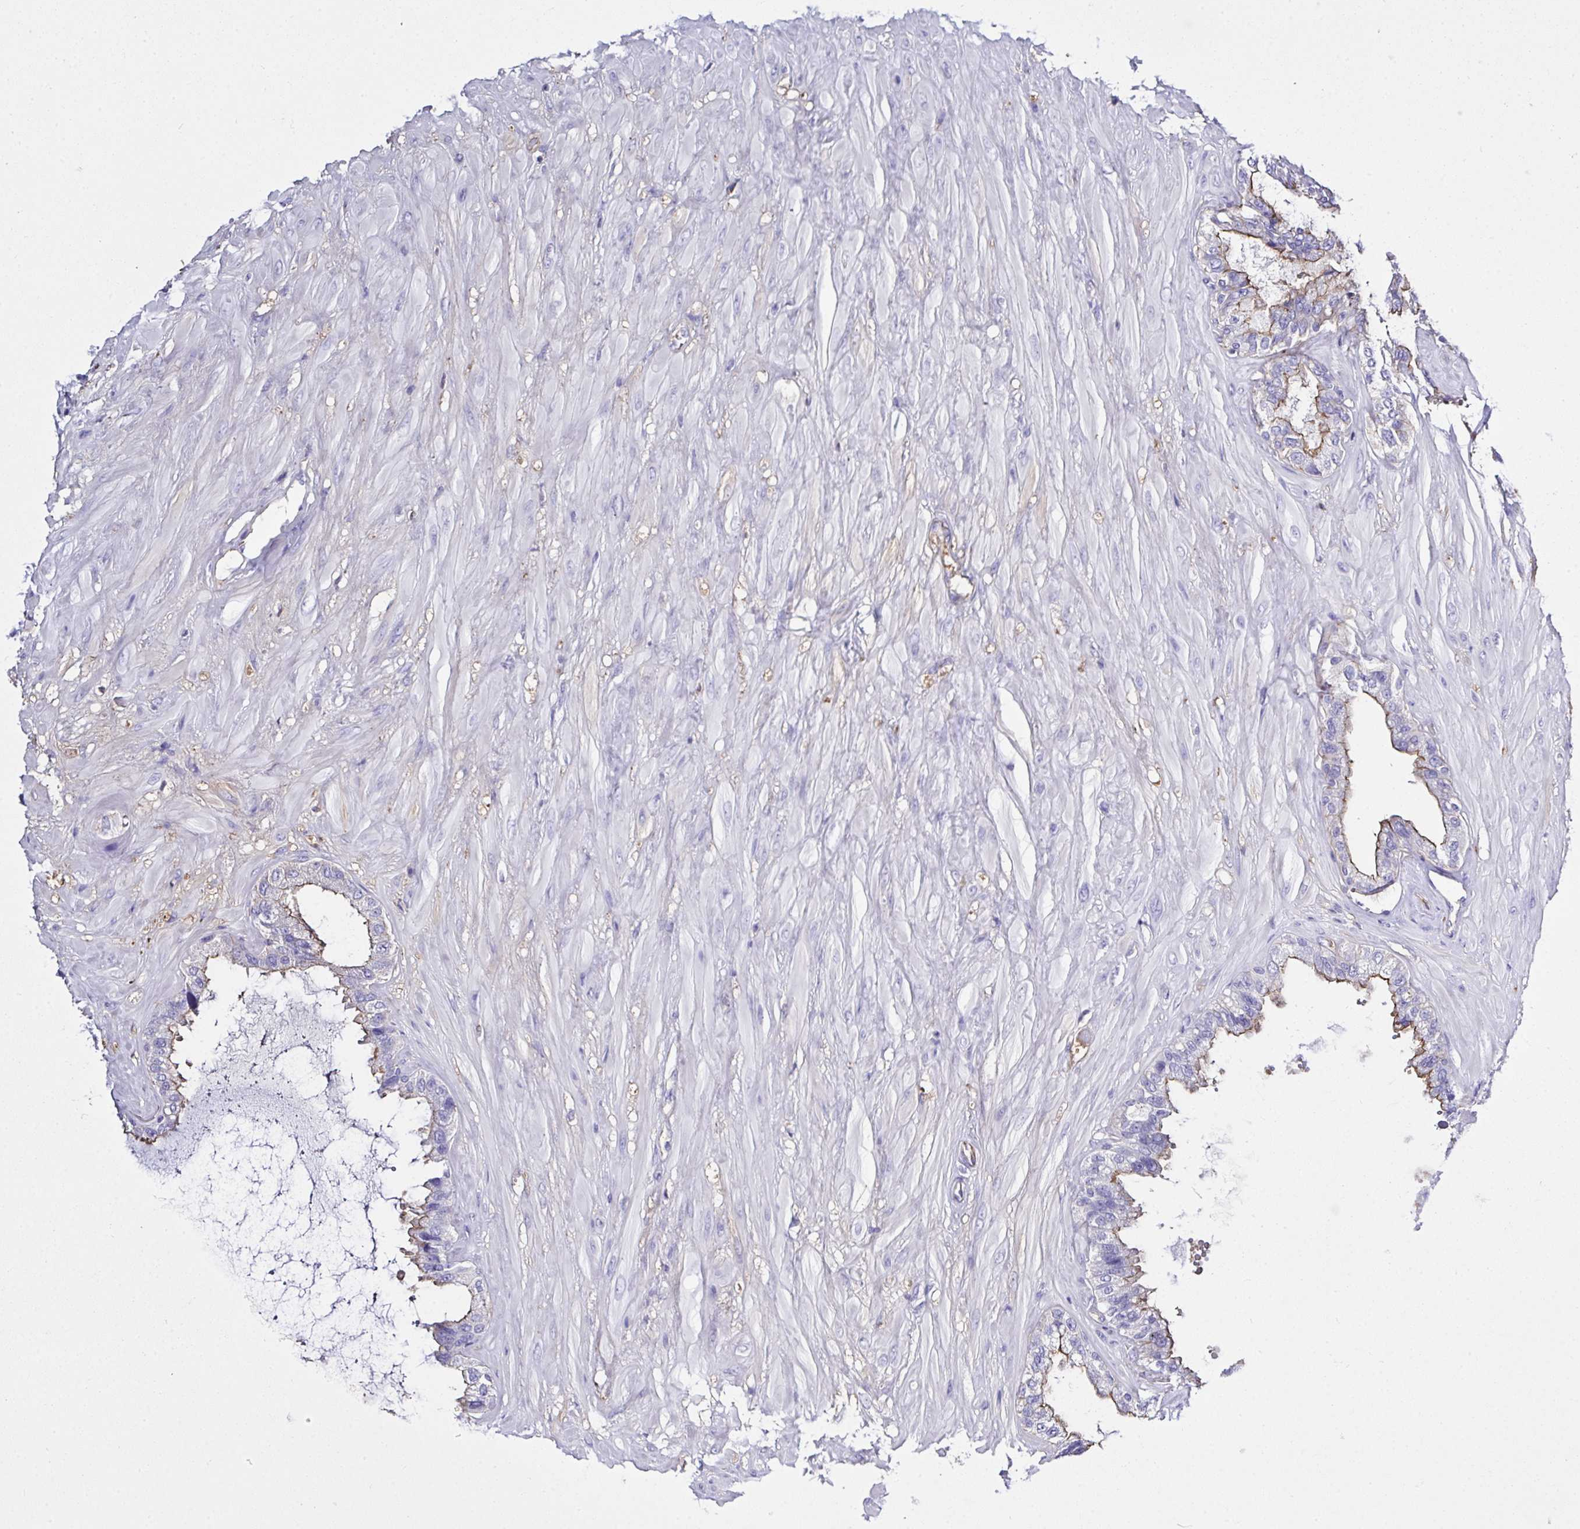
{"staining": {"intensity": "moderate", "quantity": "25%-75%", "location": "cytoplasmic/membranous"}, "tissue": "seminal vesicle", "cell_type": "Glandular cells", "image_type": "normal", "snomed": [{"axis": "morphology", "description": "Normal tissue, NOS"}, {"axis": "topography", "description": "Seminal veicle"}, {"axis": "topography", "description": "Peripheral nerve tissue"}], "caption": "A brown stain shows moderate cytoplasmic/membranous positivity of a protein in glandular cells of normal human seminal vesicle. (Brightfield microscopy of DAB IHC at high magnification).", "gene": "ZNF813", "patient": {"sex": "male", "age": 76}}